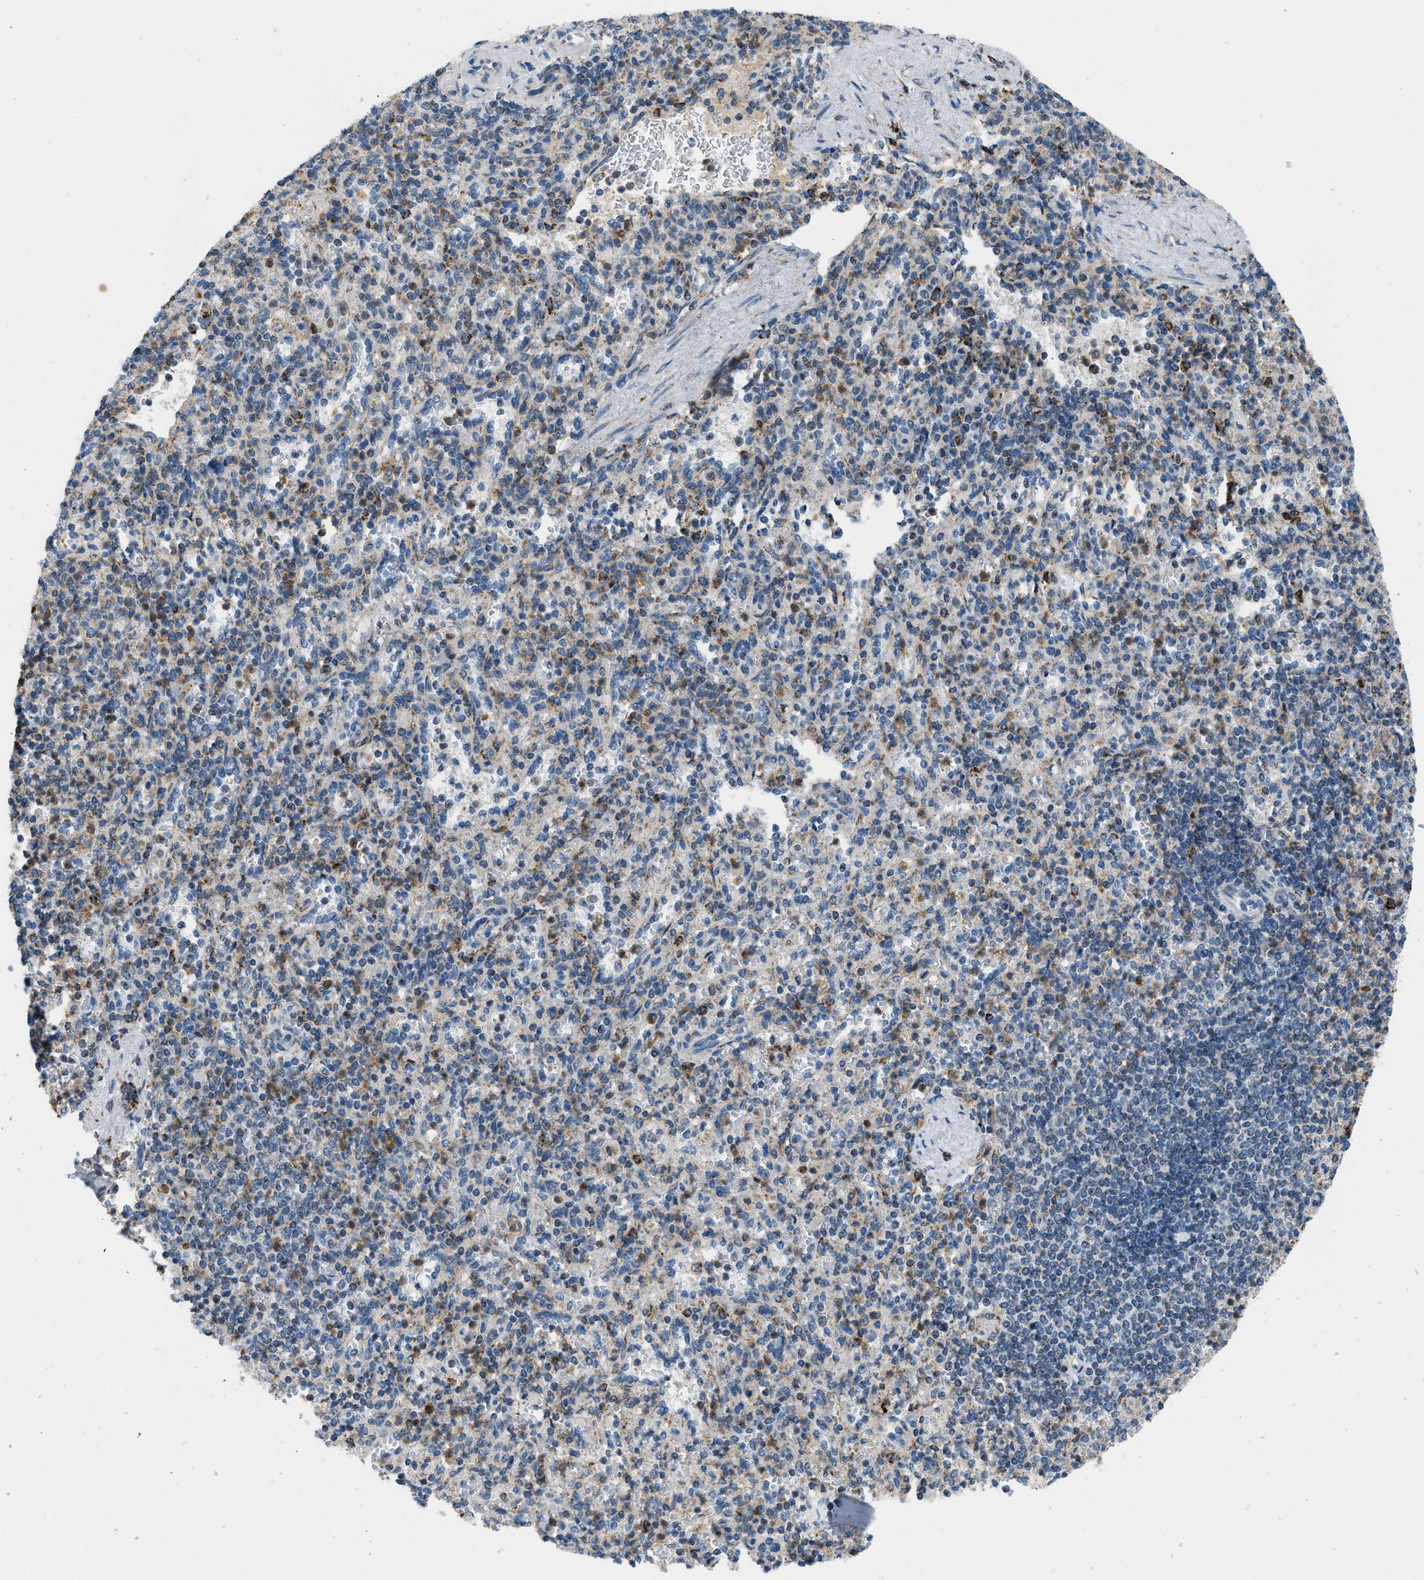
{"staining": {"intensity": "moderate", "quantity": "25%-75%", "location": "cytoplasmic/membranous"}, "tissue": "spleen", "cell_type": "Cells in red pulp", "image_type": "normal", "snomed": [{"axis": "morphology", "description": "Normal tissue, NOS"}, {"axis": "topography", "description": "Spleen"}], "caption": "Immunohistochemistry of unremarkable spleen reveals medium levels of moderate cytoplasmic/membranous positivity in about 25%-75% of cells in red pulp. The staining was performed using DAB (3,3'-diaminobenzidine) to visualize the protein expression in brown, while the nuclei were stained in blue with hematoxylin (Magnification: 20x).", "gene": "ACADVL", "patient": {"sex": "female", "age": 74}}